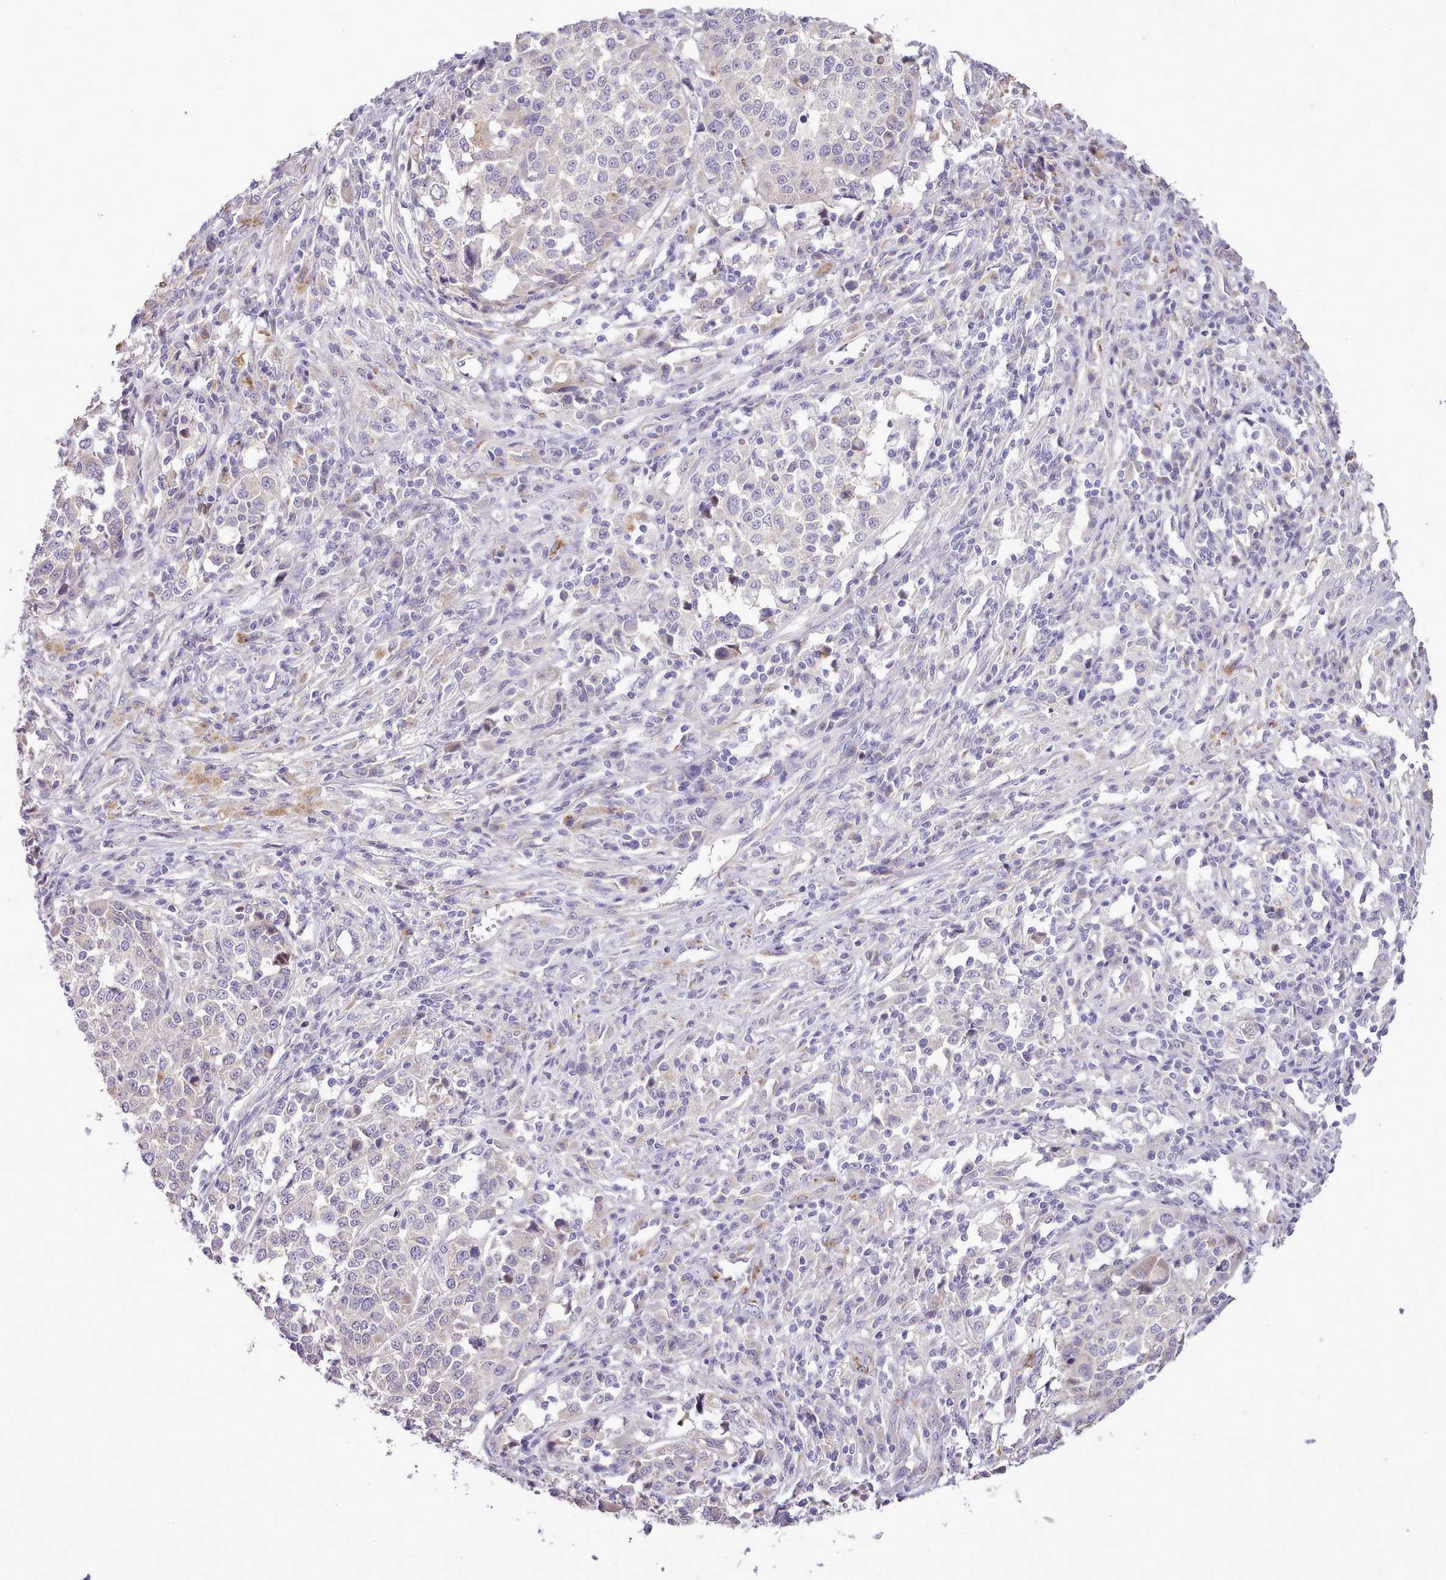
{"staining": {"intensity": "negative", "quantity": "none", "location": "none"}, "tissue": "melanoma", "cell_type": "Tumor cells", "image_type": "cancer", "snomed": [{"axis": "morphology", "description": "Malignant melanoma, Metastatic site"}, {"axis": "topography", "description": "Lymph node"}], "caption": "This is an IHC image of human malignant melanoma (metastatic site). There is no positivity in tumor cells.", "gene": "SETX", "patient": {"sex": "male", "age": 44}}